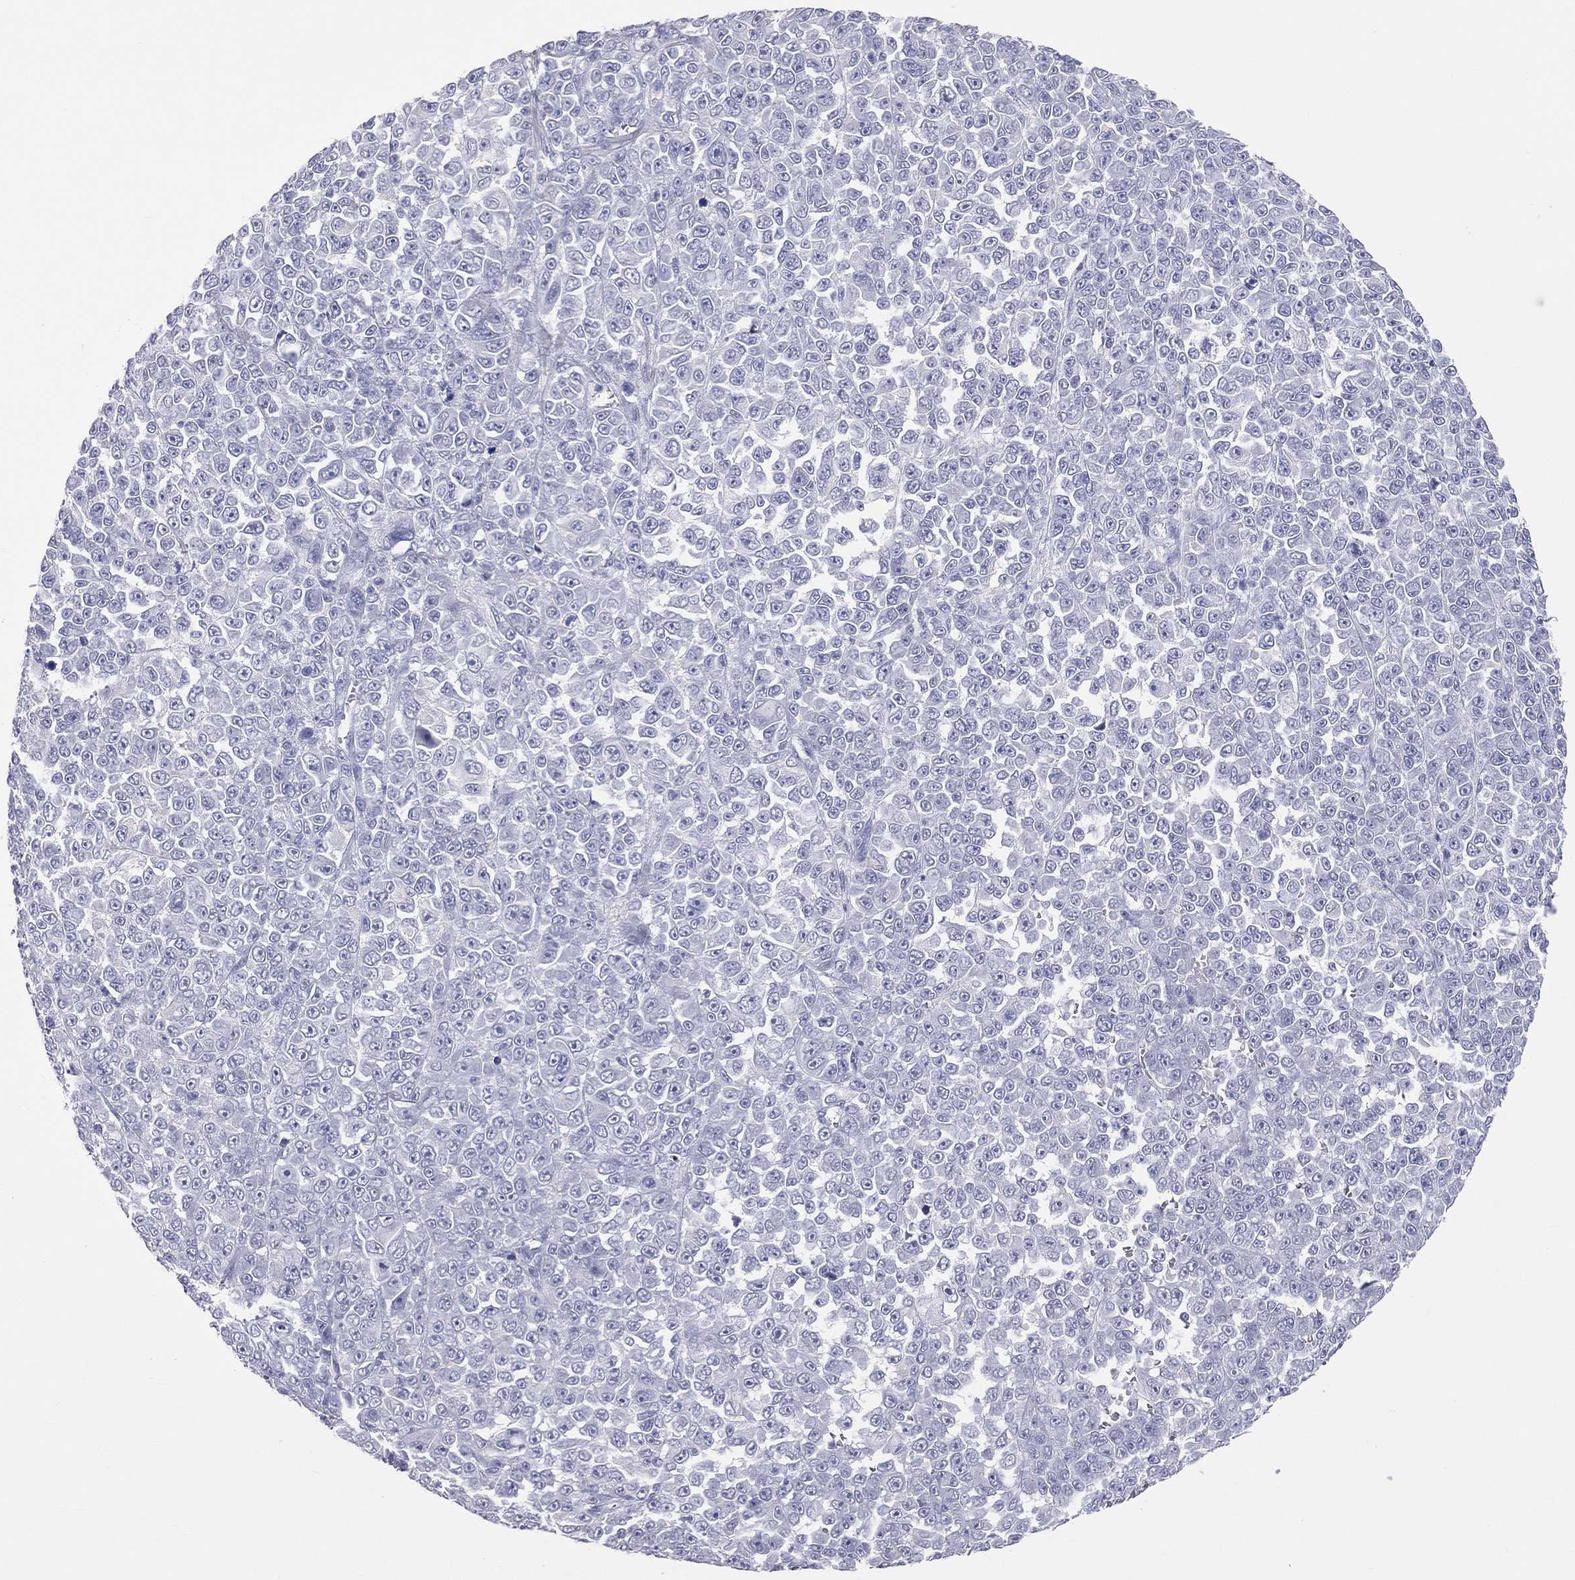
{"staining": {"intensity": "negative", "quantity": "none", "location": "none"}, "tissue": "melanoma", "cell_type": "Tumor cells", "image_type": "cancer", "snomed": [{"axis": "morphology", "description": "Malignant melanoma, NOS"}, {"axis": "topography", "description": "Skin"}], "caption": "Tumor cells are negative for brown protein staining in melanoma. The staining was performed using DAB to visualize the protein expression in brown, while the nuclei were stained in blue with hematoxylin (Magnification: 20x).", "gene": "MLN", "patient": {"sex": "female", "age": 95}}